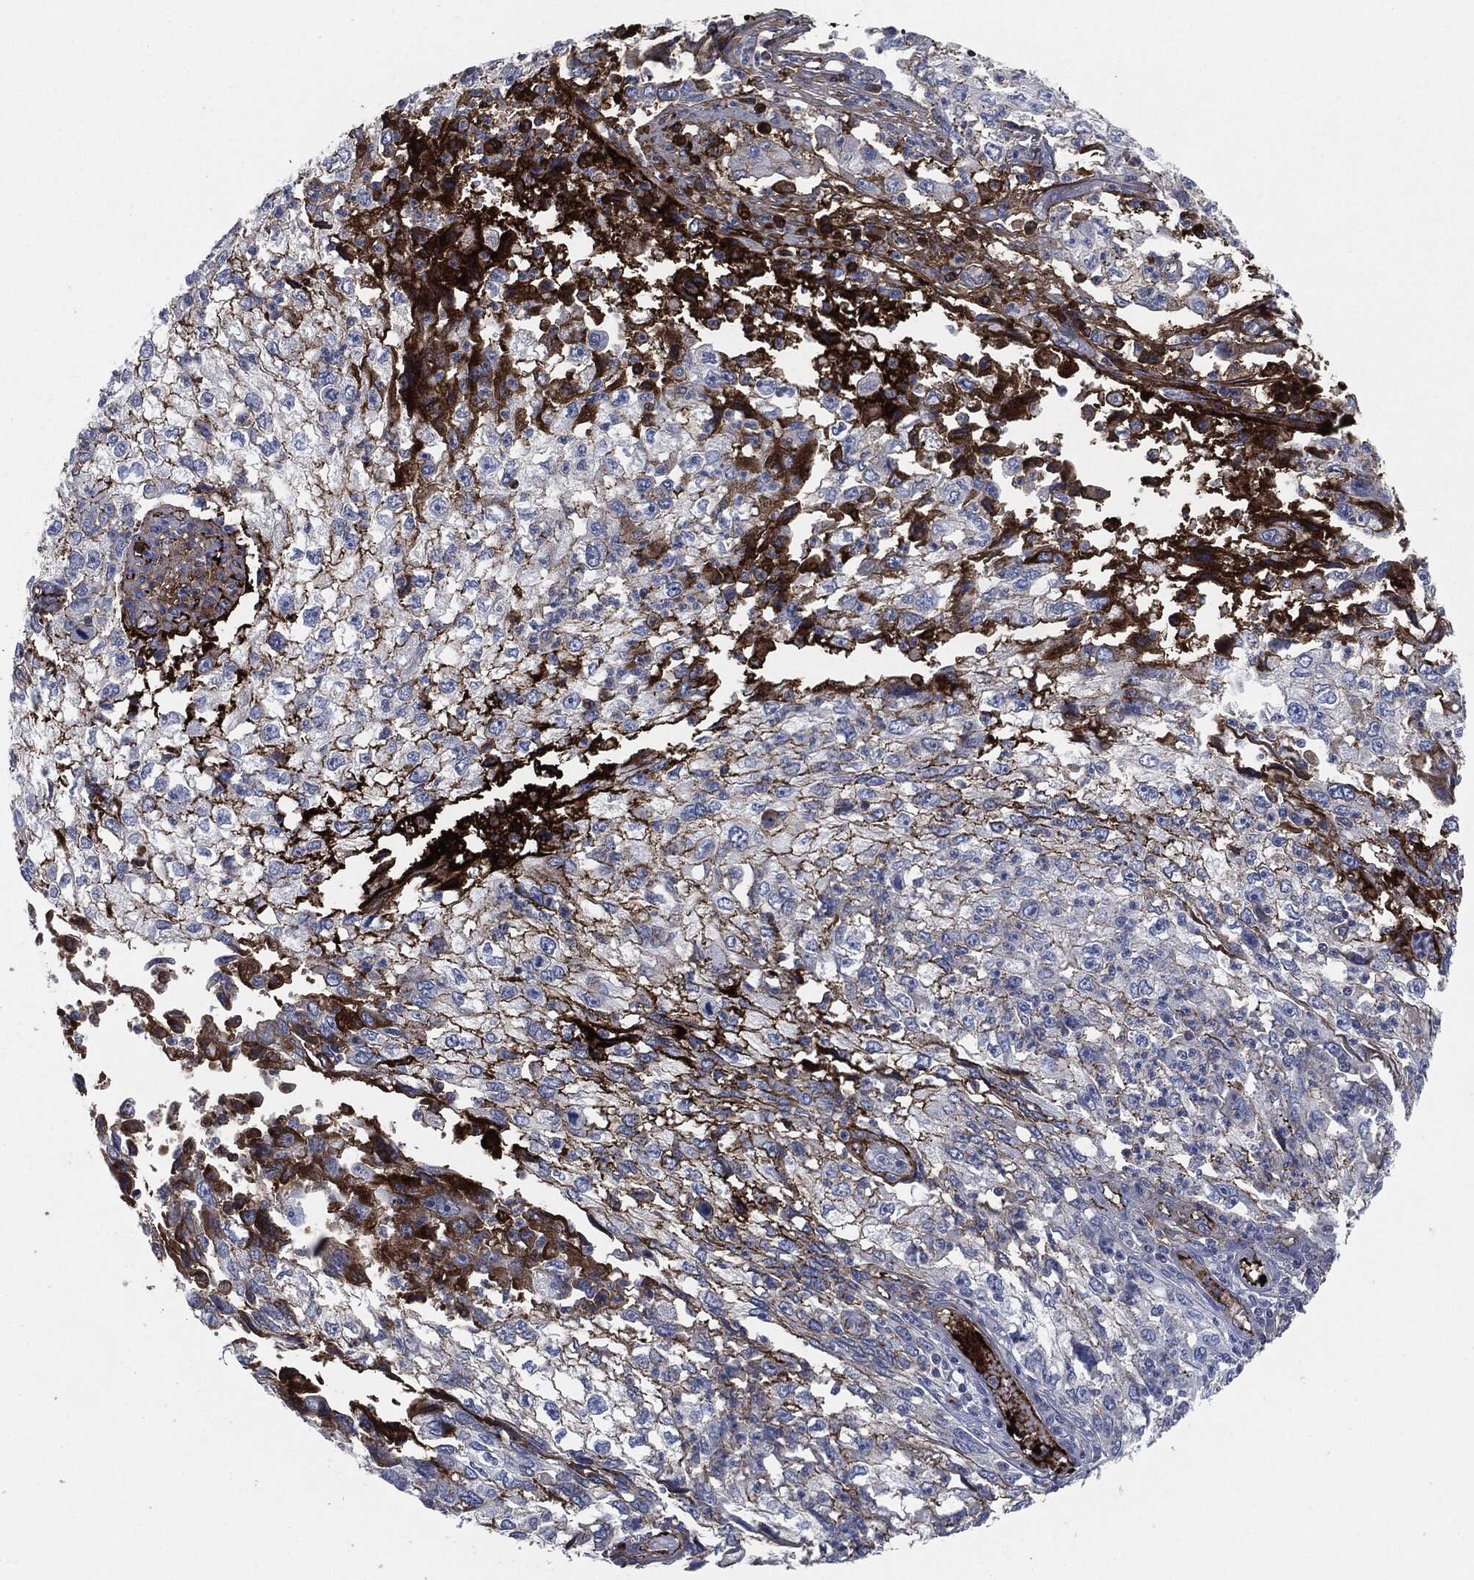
{"staining": {"intensity": "moderate", "quantity": "<25%", "location": "cytoplasmic/membranous"}, "tissue": "cervical cancer", "cell_type": "Tumor cells", "image_type": "cancer", "snomed": [{"axis": "morphology", "description": "Squamous cell carcinoma, NOS"}, {"axis": "topography", "description": "Cervix"}], "caption": "A photomicrograph showing moderate cytoplasmic/membranous staining in about <25% of tumor cells in cervical squamous cell carcinoma, as visualized by brown immunohistochemical staining.", "gene": "APOB", "patient": {"sex": "female", "age": 36}}